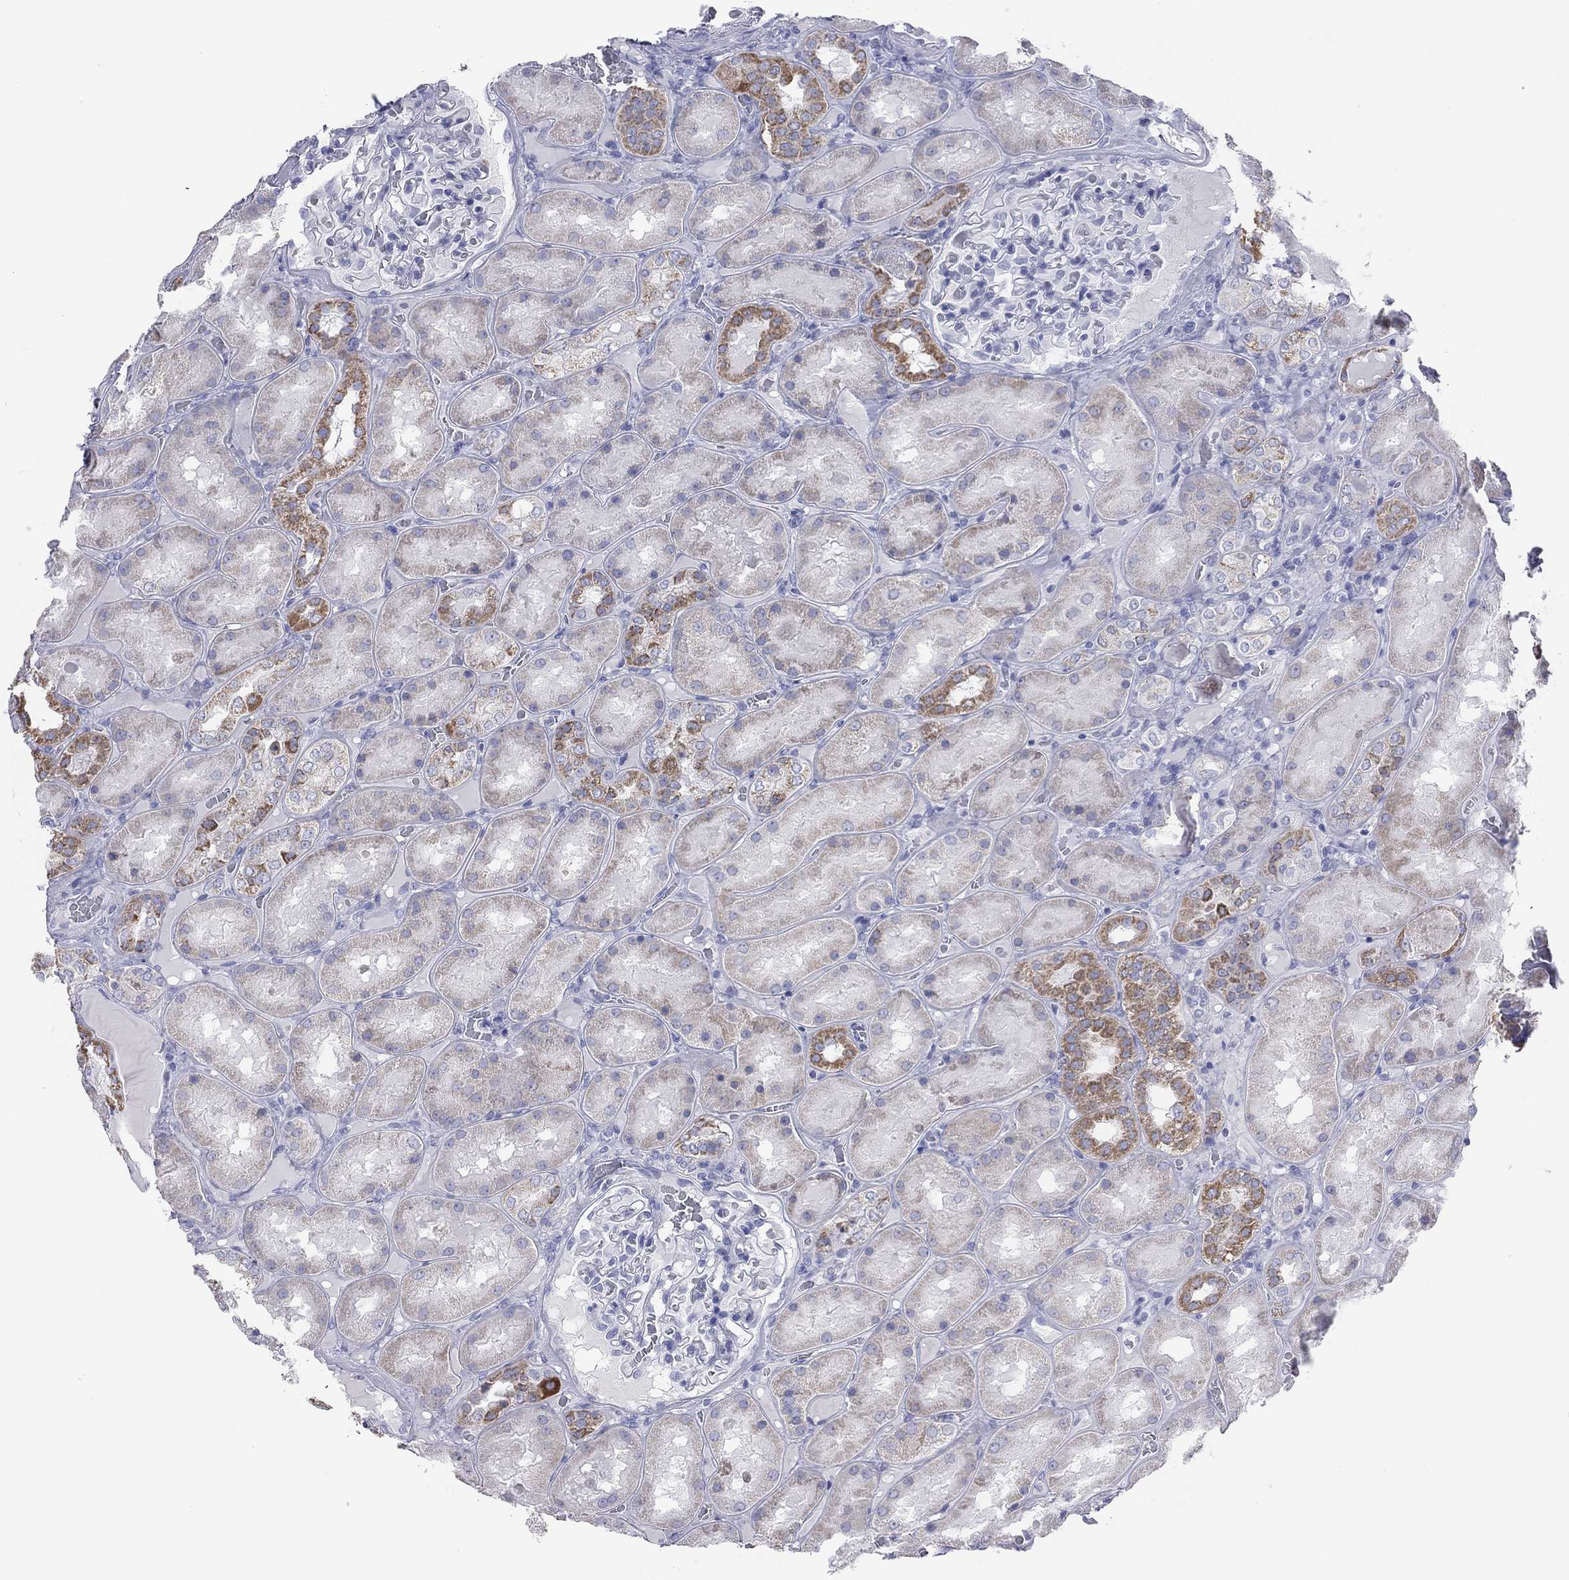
{"staining": {"intensity": "negative", "quantity": "none", "location": "none"}, "tissue": "kidney", "cell_type": "Cells in glomeruli", "image_type": "normal", "snomed": [{"axis": "morphology", "description": "Normal tissue, NOS"}, {"axis": "topography", "description": "Kidney"}], "caption": "IHC photomicrograph of unremarkable kidney stained for a protein (brown), which exhibits no positivity in cells in glomeruli.", "gene": "VSIG10", "patient": {"sex": "male", "age": 73}}